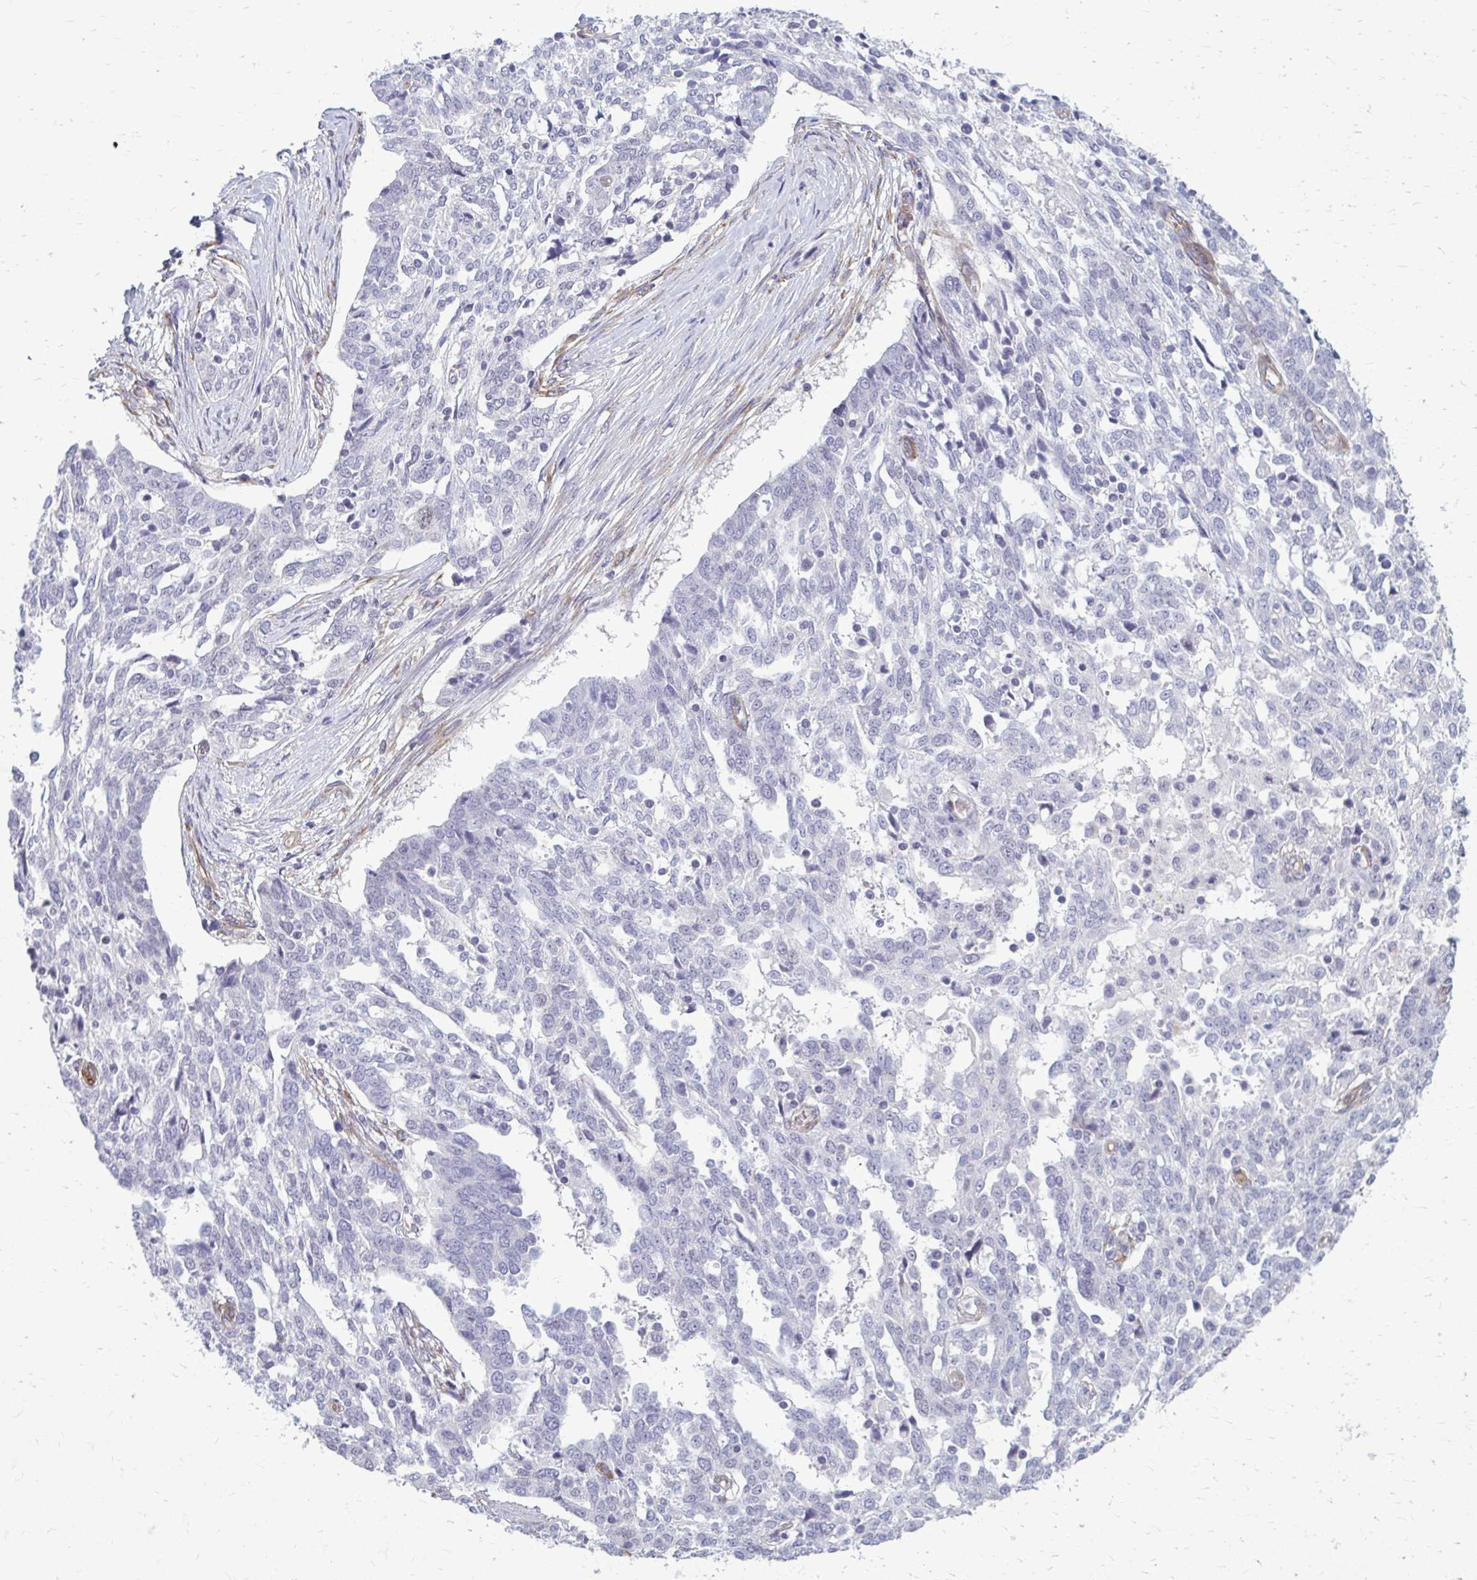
{"staining": {"intensity": "negative", "quantity": "none", "location": "none"}, "tissue": "ovarian cancer", "cell_type": "Tumor cells", "image_type": "cancer", "snomed": [{"axis": "morphology", "description": "Cystadenocarcinoma, serous, NOS"}, {"axis": "topography", "description": "Ovary"}], "caption": "Human serous cystadenocarcinoma (ovarian) stained for a protein using immunohistochemistry demonstrates no expression in tumor cells.", "gene": "DEPP1", "patient": {"sex": "female", "age": 67}}